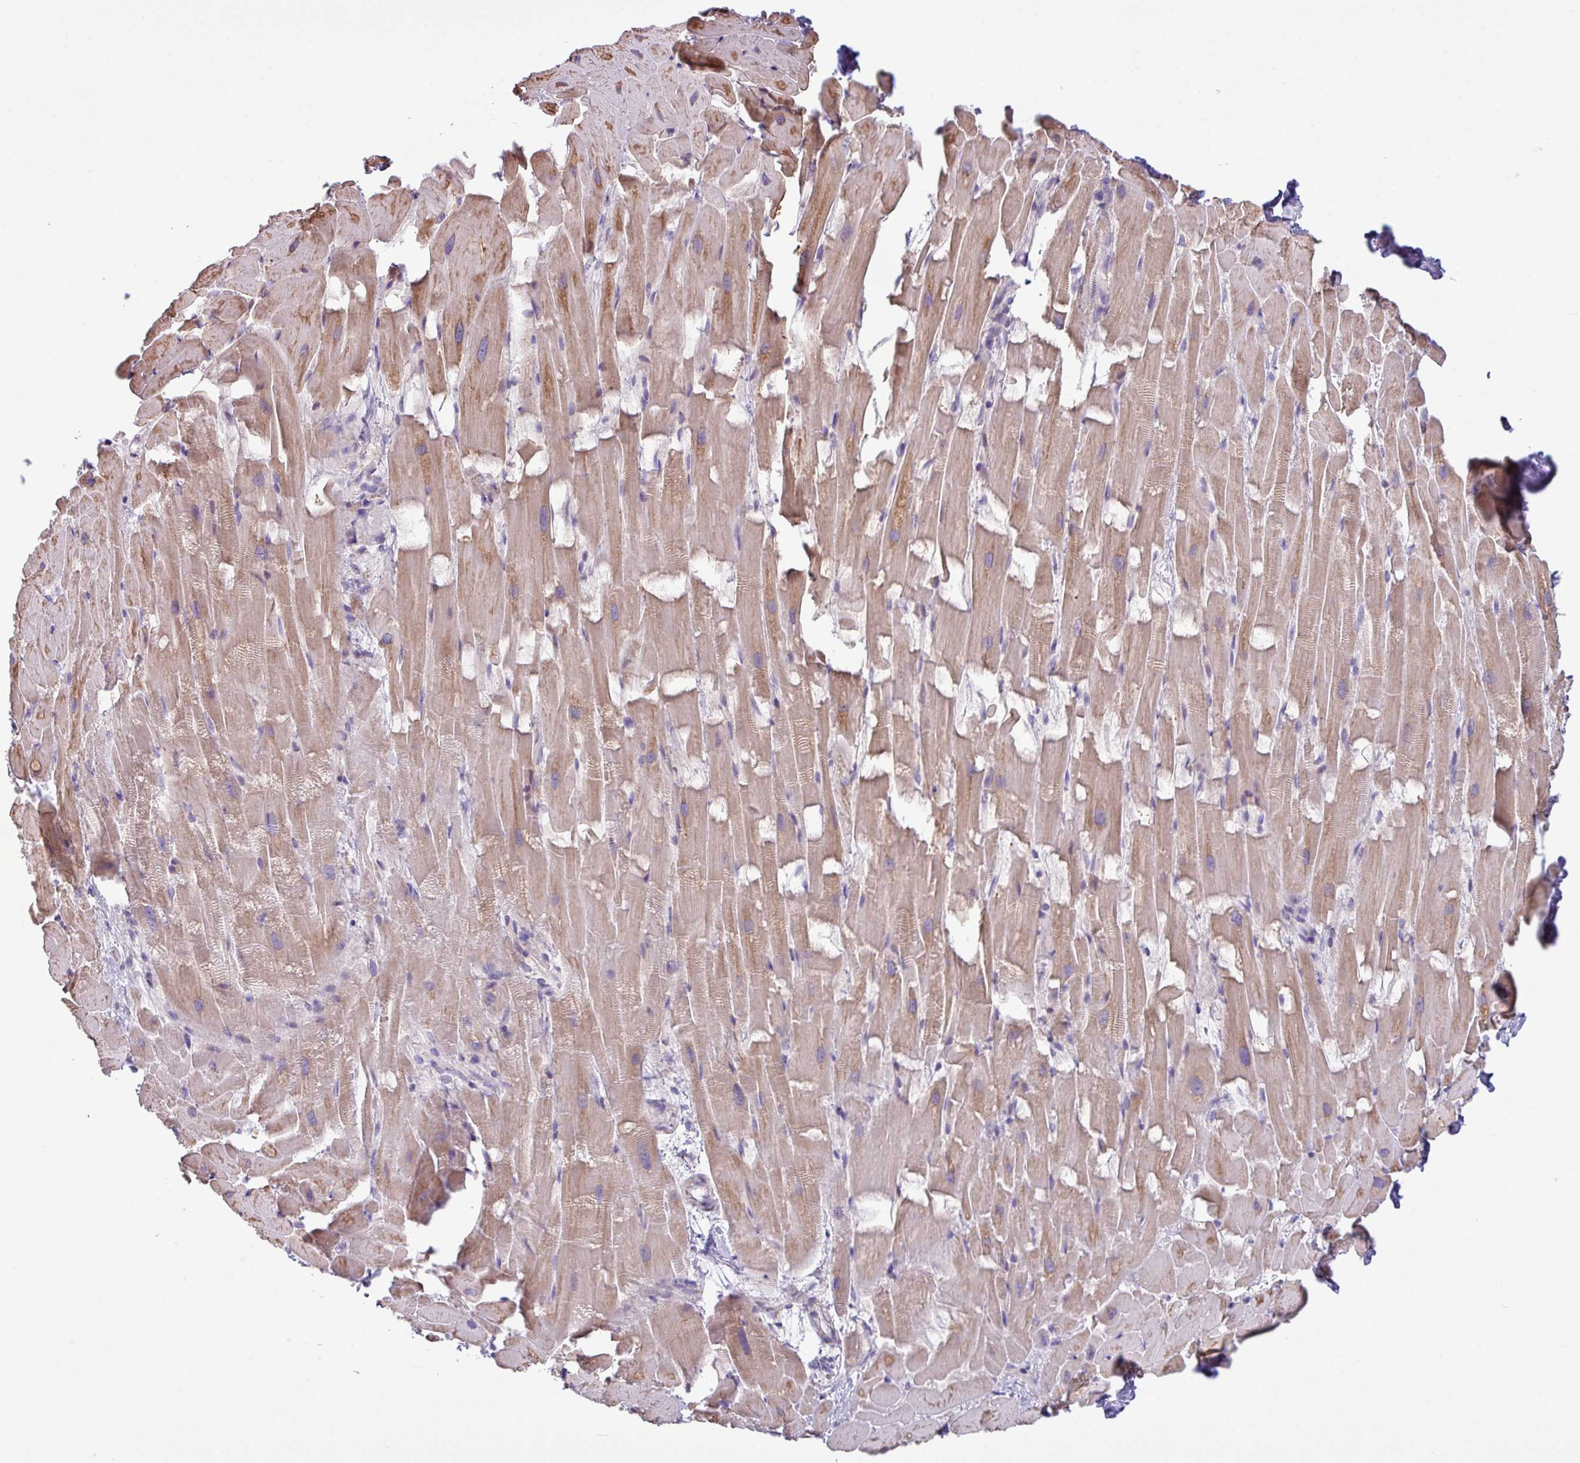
{"staining": {"intensity": "moderate", "quantity": ">75%", "location": "cytoplasmic/membranous"}, "tissue": "heart muscle", "cell_type": "Cardiomyocytes", "image_type": "normal", "snomed": [{"axis": "morphology", "description": "Normal tissue, NOS"}, {"axis": "topography", "description": "Heart"}], "caption": "IHC (DAB) staining of benign heart muscle displays moderate cytoplasmic/membranous protein staining in about >75% of cardiomyocytes.", "gene": "IRGC", "patient": {"sex": "male", "age": 37}}